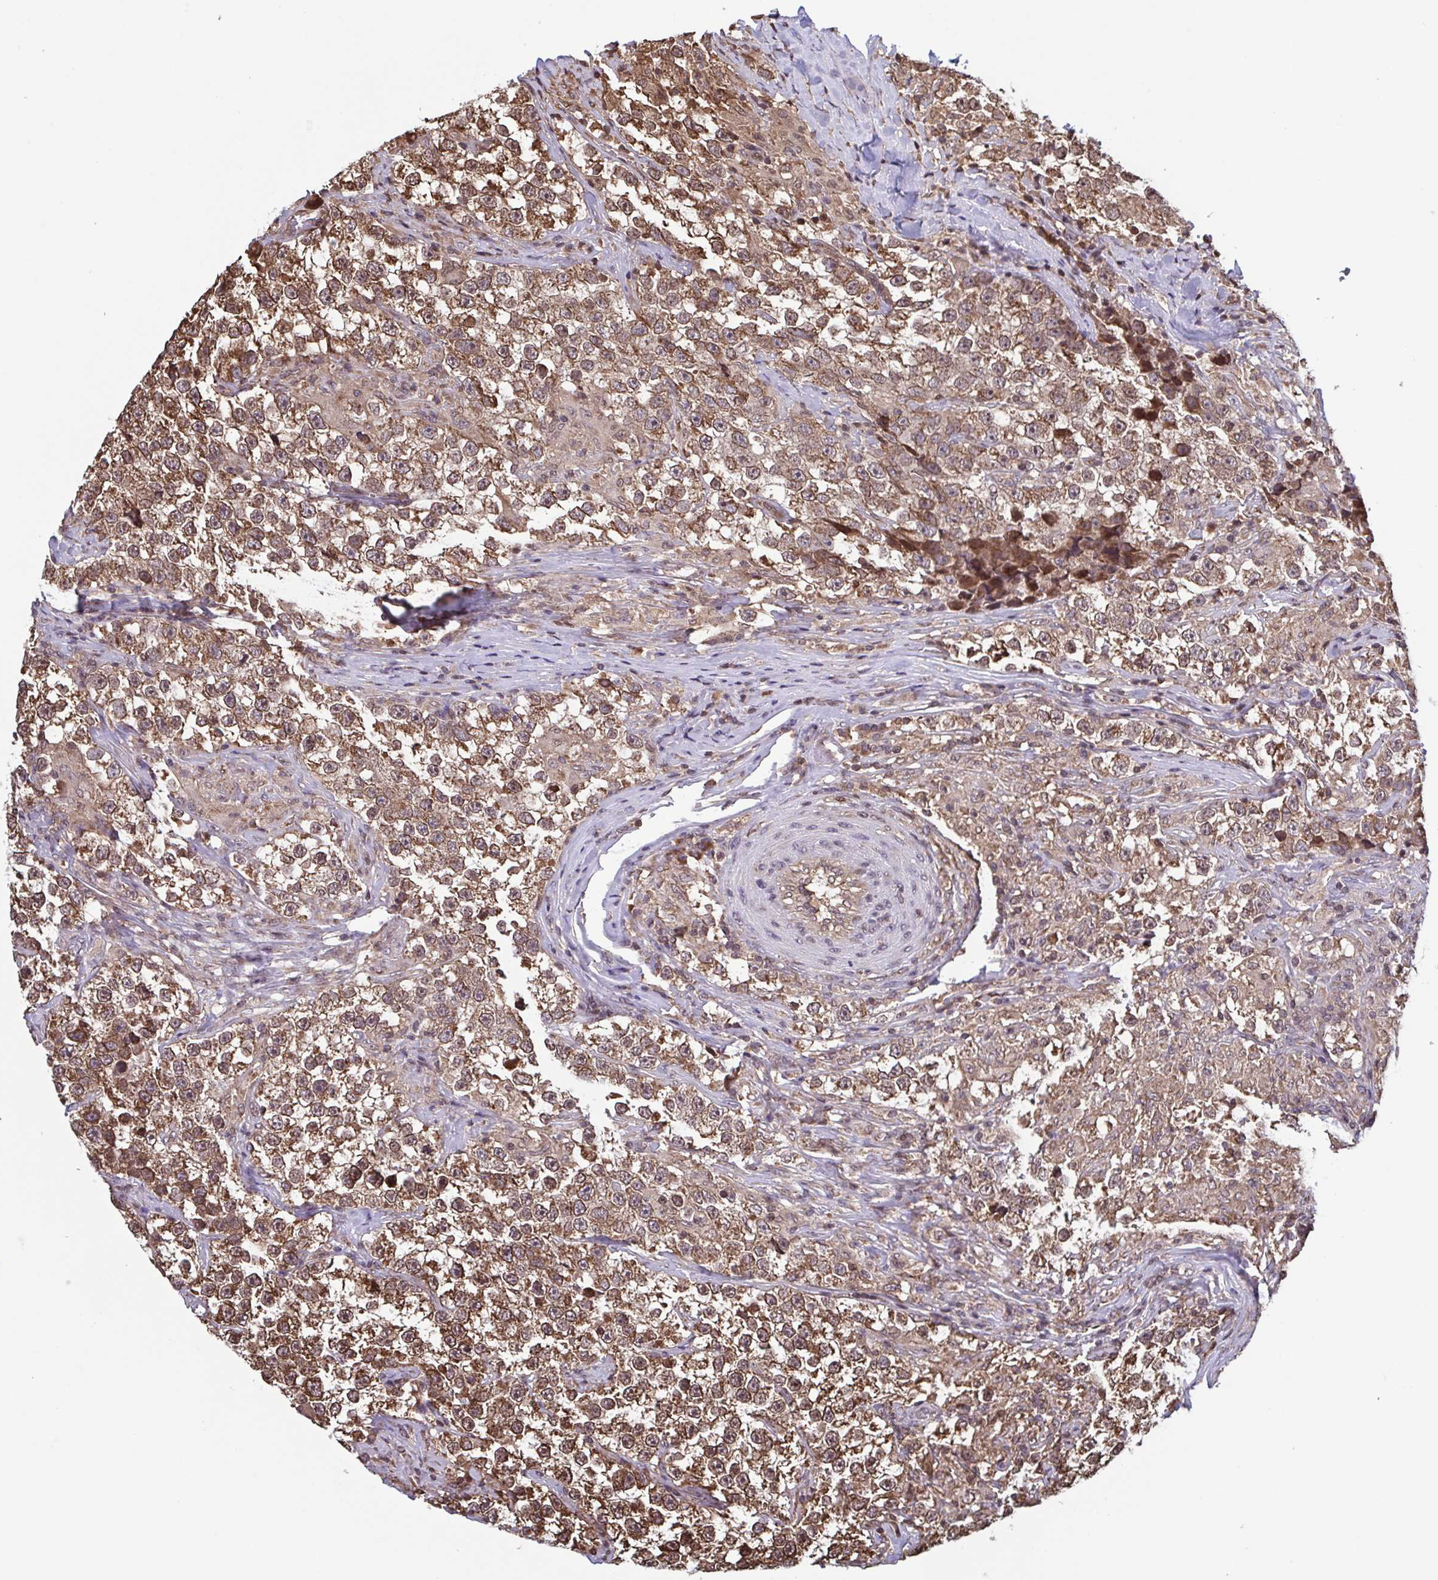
{"staining": {"intensity": "moderate", "quantity": ">75%", "location": "cytoplasmic/membranous,nuclear"}, "tissue": "testis cancer", "cell_type": "Tumor cells", "image_type": "cancer", "snomed": [{"axis": "morphology", "description": "Seminoma, NOS"}, {"axis": "topography", "description": "Testis"}], "caption": "Testis cancer (seminoma) was stained to show a protein in brown. There is medium levels of moderate cytoplasmic/membranous and nuclear positivity in about >75% of tumor cells.", "gene": "SEC63", "patient": {"sex": "male", "age": 46}}